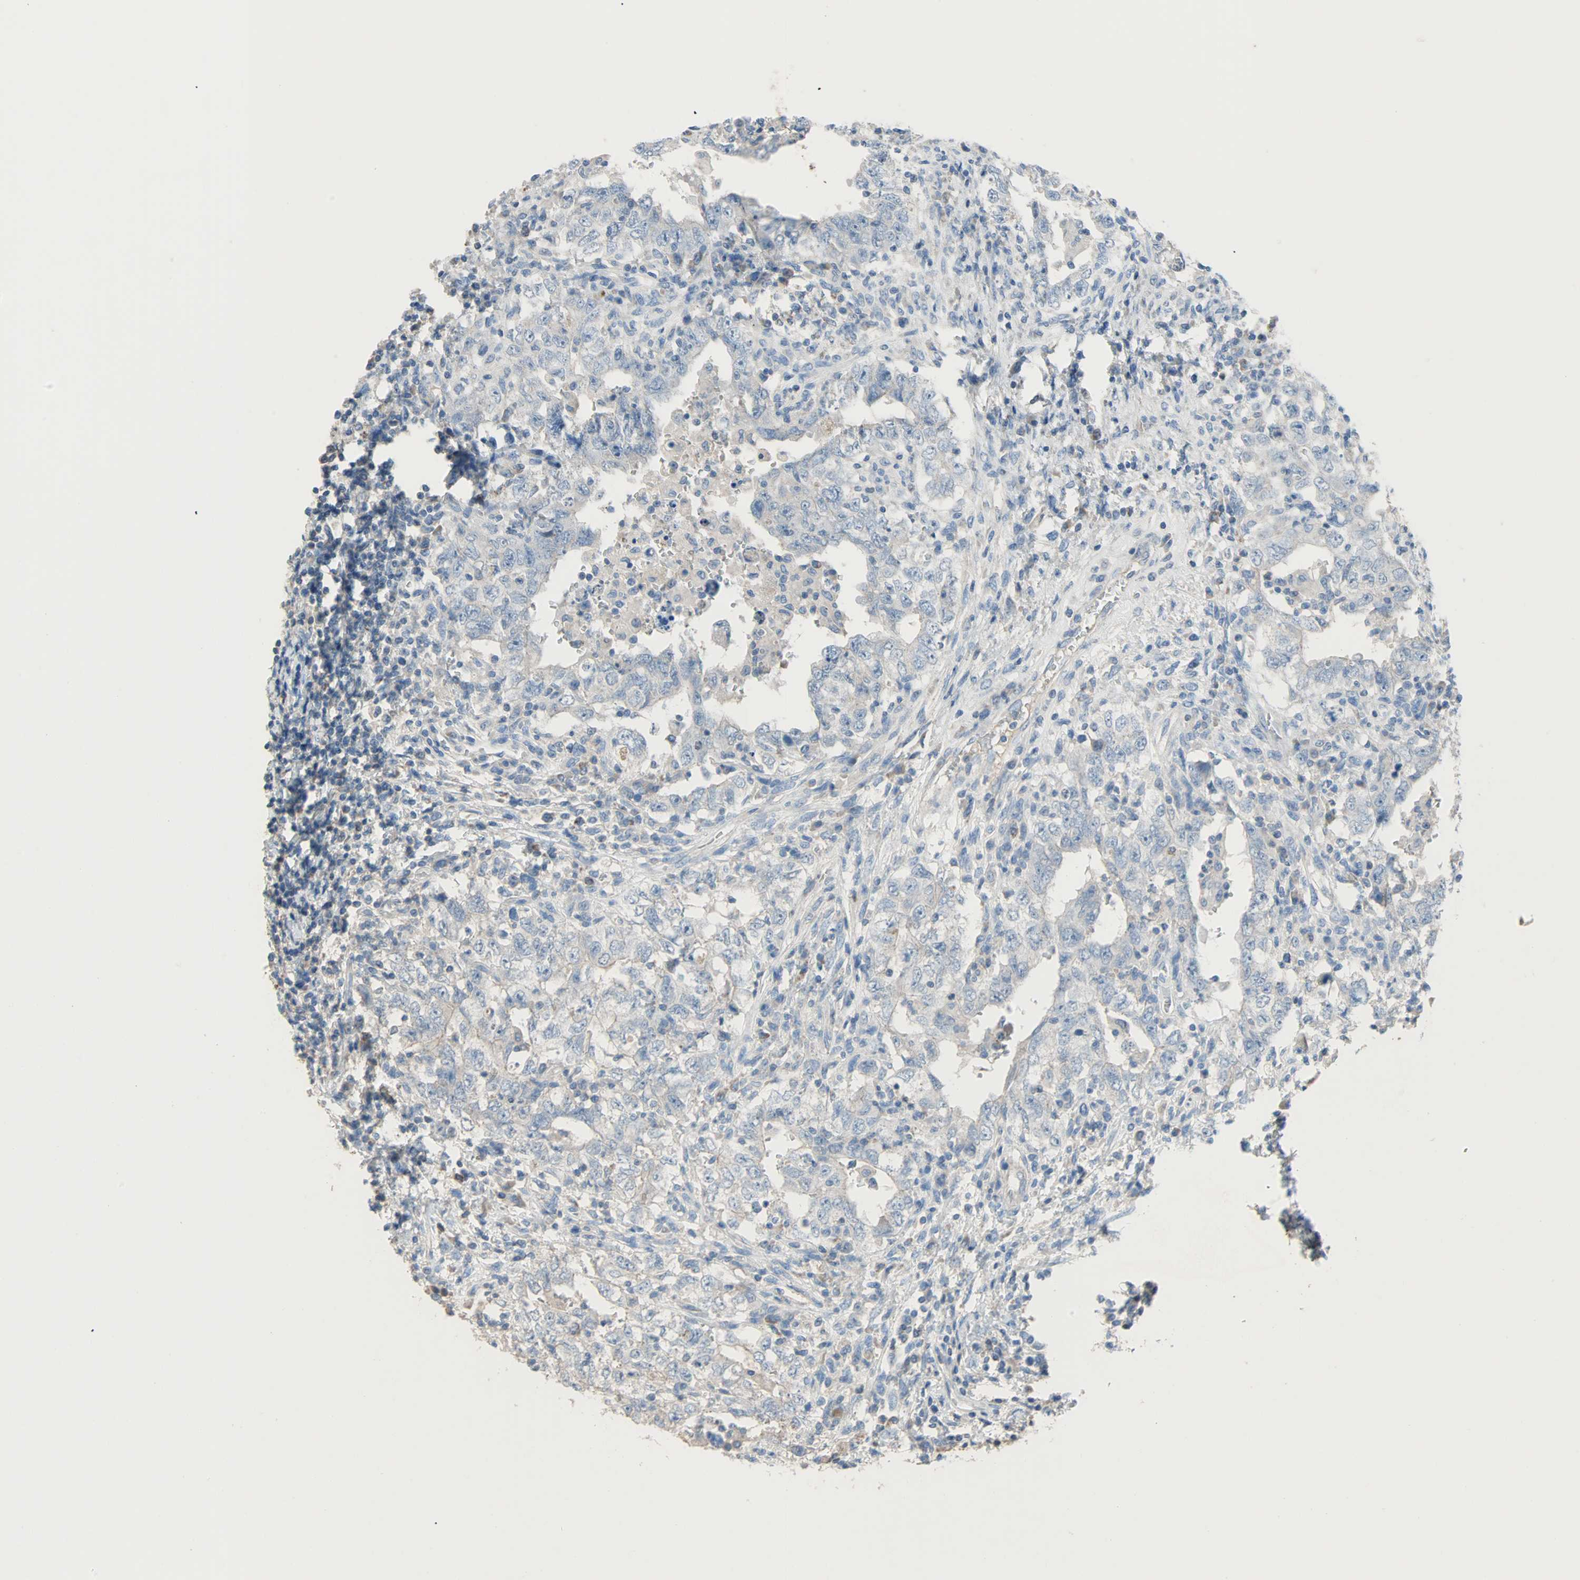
{"staining": {"intensity": "negative", "quantity": "none", "location": "none"}, "tissue": "testis cancer", "cell_type": "Tumor cells", "image_type": "cancer", "snomed": [{"axis": "morphology", "description": "Carcinoma, Embryonal, NOS"}, {"axis": "topography", "description": "Testis"}], "caption": "A micrograph of human testis embryonal carcinoma is negative for staining in tumor cells.", "gene": "ACVRL1", "patient": {"sex": "male", "age": 26}}